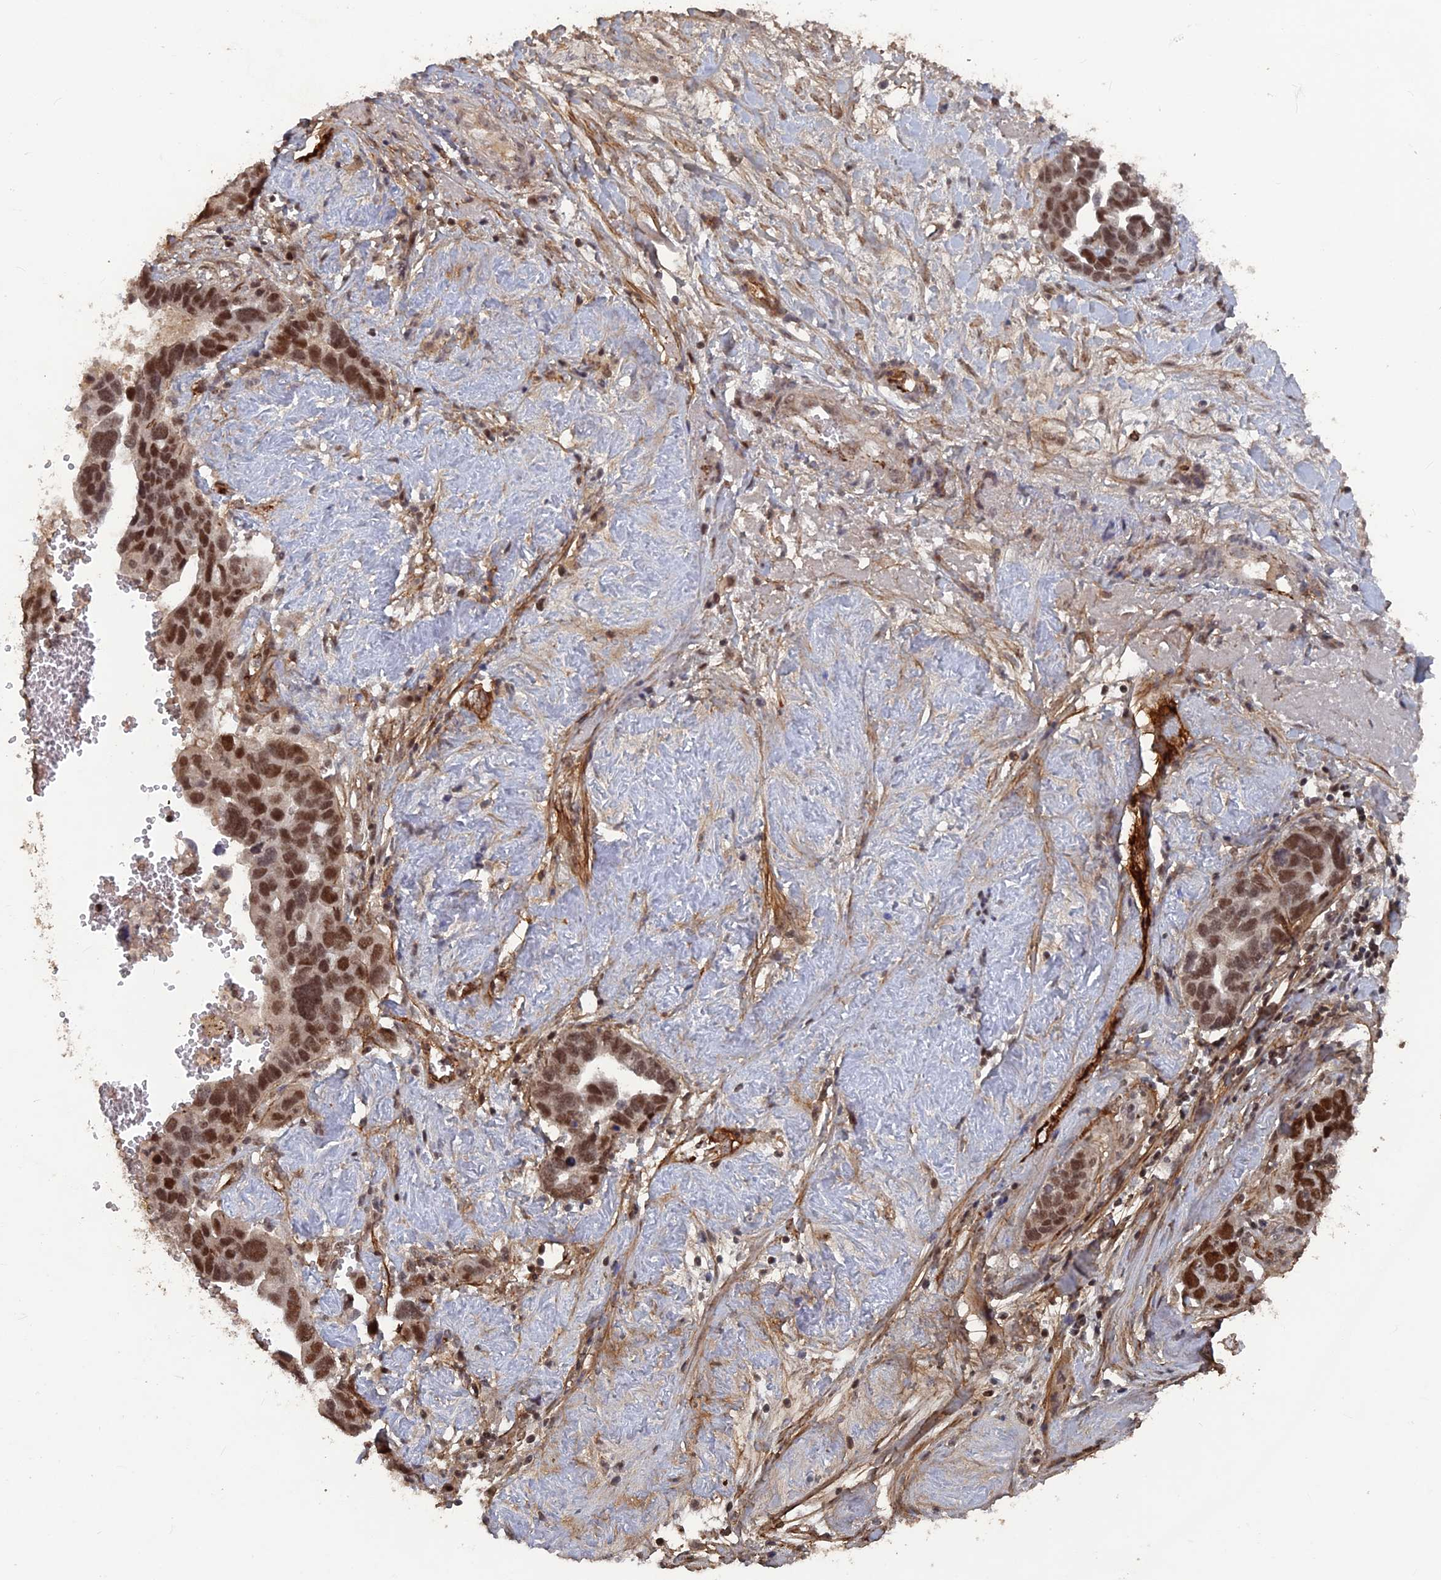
{"staining": {"intensity": "moderate", "quantity": ">75%", "location": "nuclear"}, "tissue": "ovarian cancer", "cell_type": "Tumor cells", "image_type": "cancer", "snomed": [{"axis": "morphology", "description": "Cystadenocarcinoma, serous, NOS"}, {"axis": "topography", "description": "Ovary"}], "caption": "An immunohistochemistry histopathology image of tumor tissue is shown. Protein staining in brown shows moderate nuclear positivity in ovarian cancer within tumor cells. (IHC, brightfield microscopy, high magnification).", "gene": "SH3D21", "patient": {"sex": "female", "age": 54}}